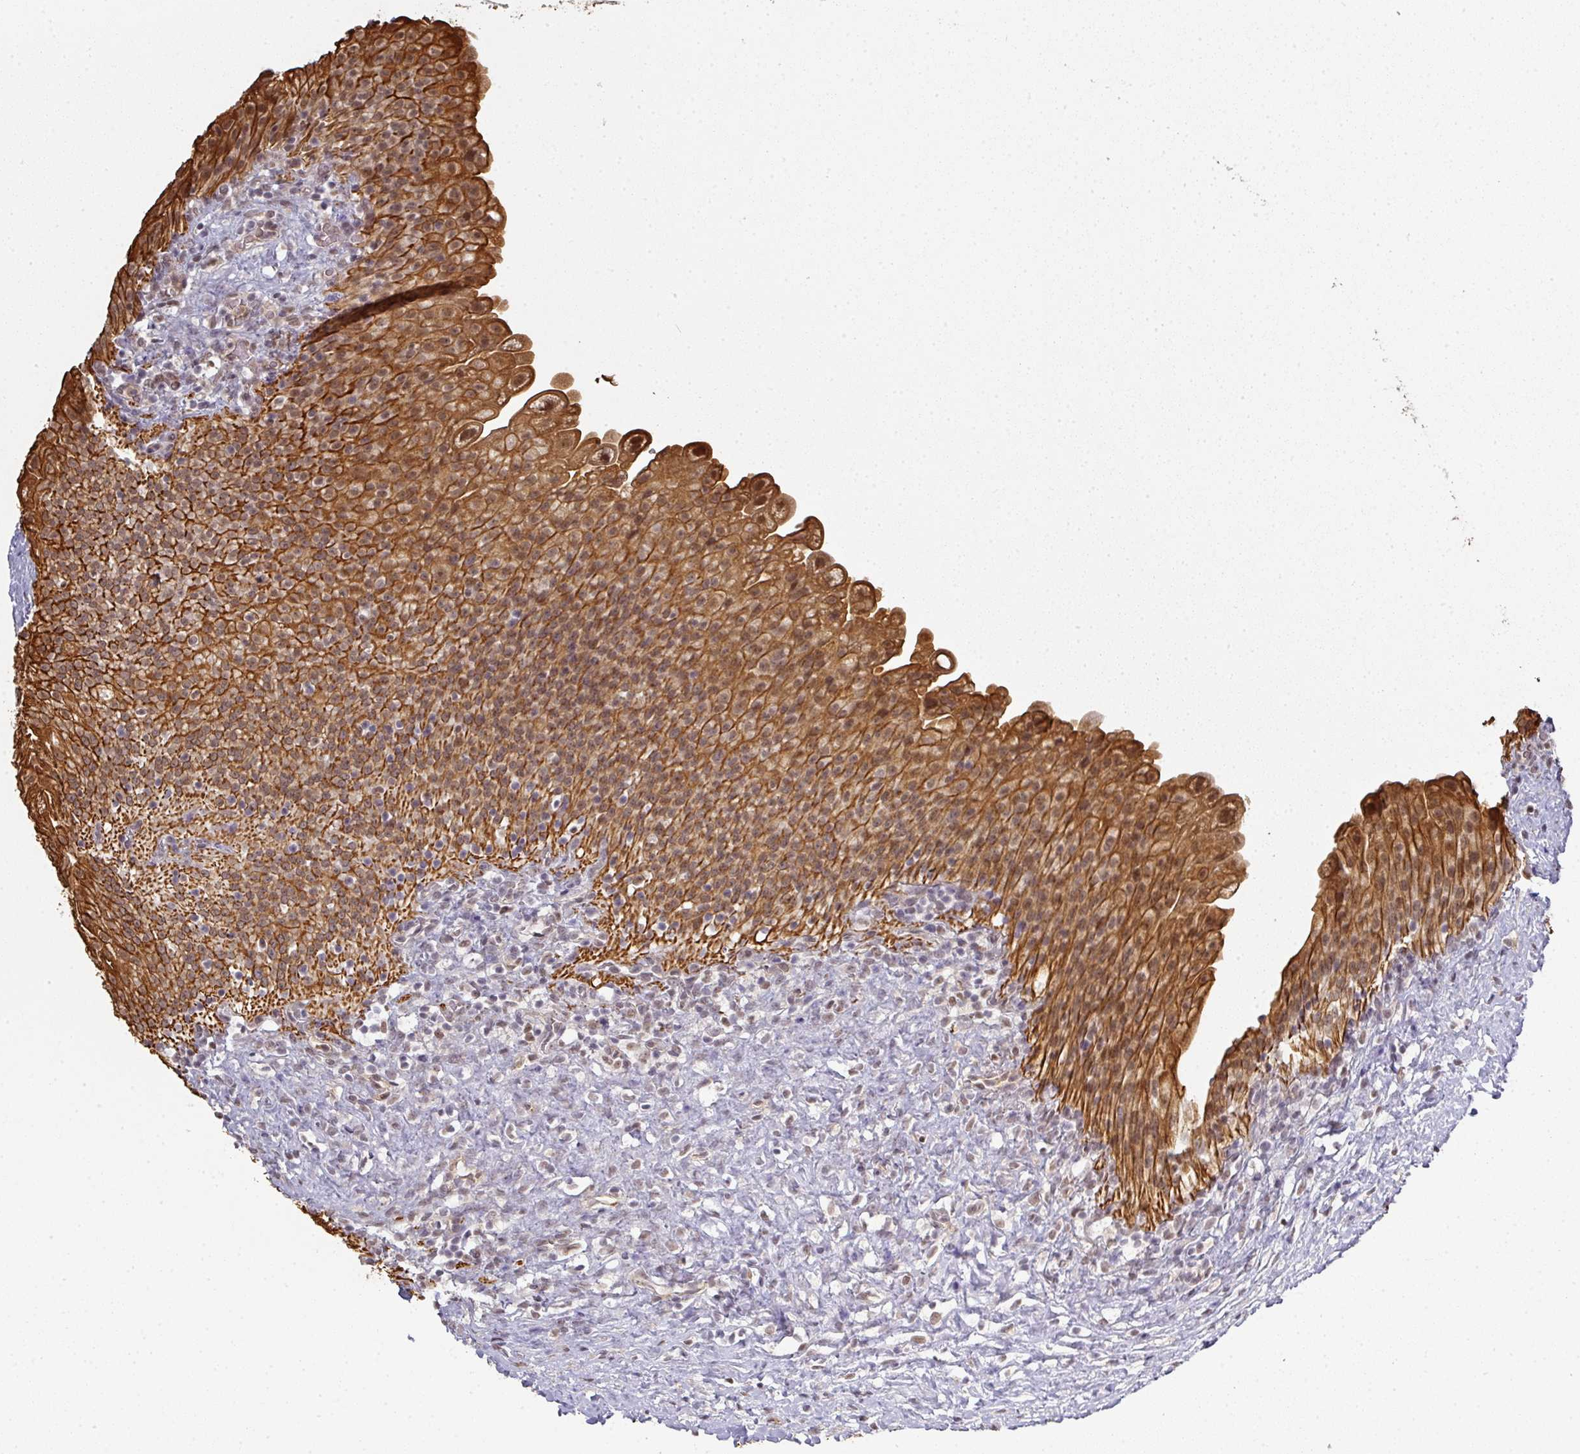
{"staining": {"intensity": "strong", "quantity": ">75%", "location": "cytoplasmic/membranous,nuclear"}, "tissue": "urinary bladder", "cell_type": "Urothelial cells", "image_type": "normal", "snomed": [{"axis": "morphology", "description": "Normal tissue, NOS"}, {"axis": "topography", "description": "Urinary bladder"}], "caption": "Brown immunohistochemical staining in benign urinary bladder reveals strong cytoplasmic/membranous,nuclear positivity in approximately >75% of urothelial cells.", "gene": "GTF2H3", "patient": {"sex": "female", "age": 27}}